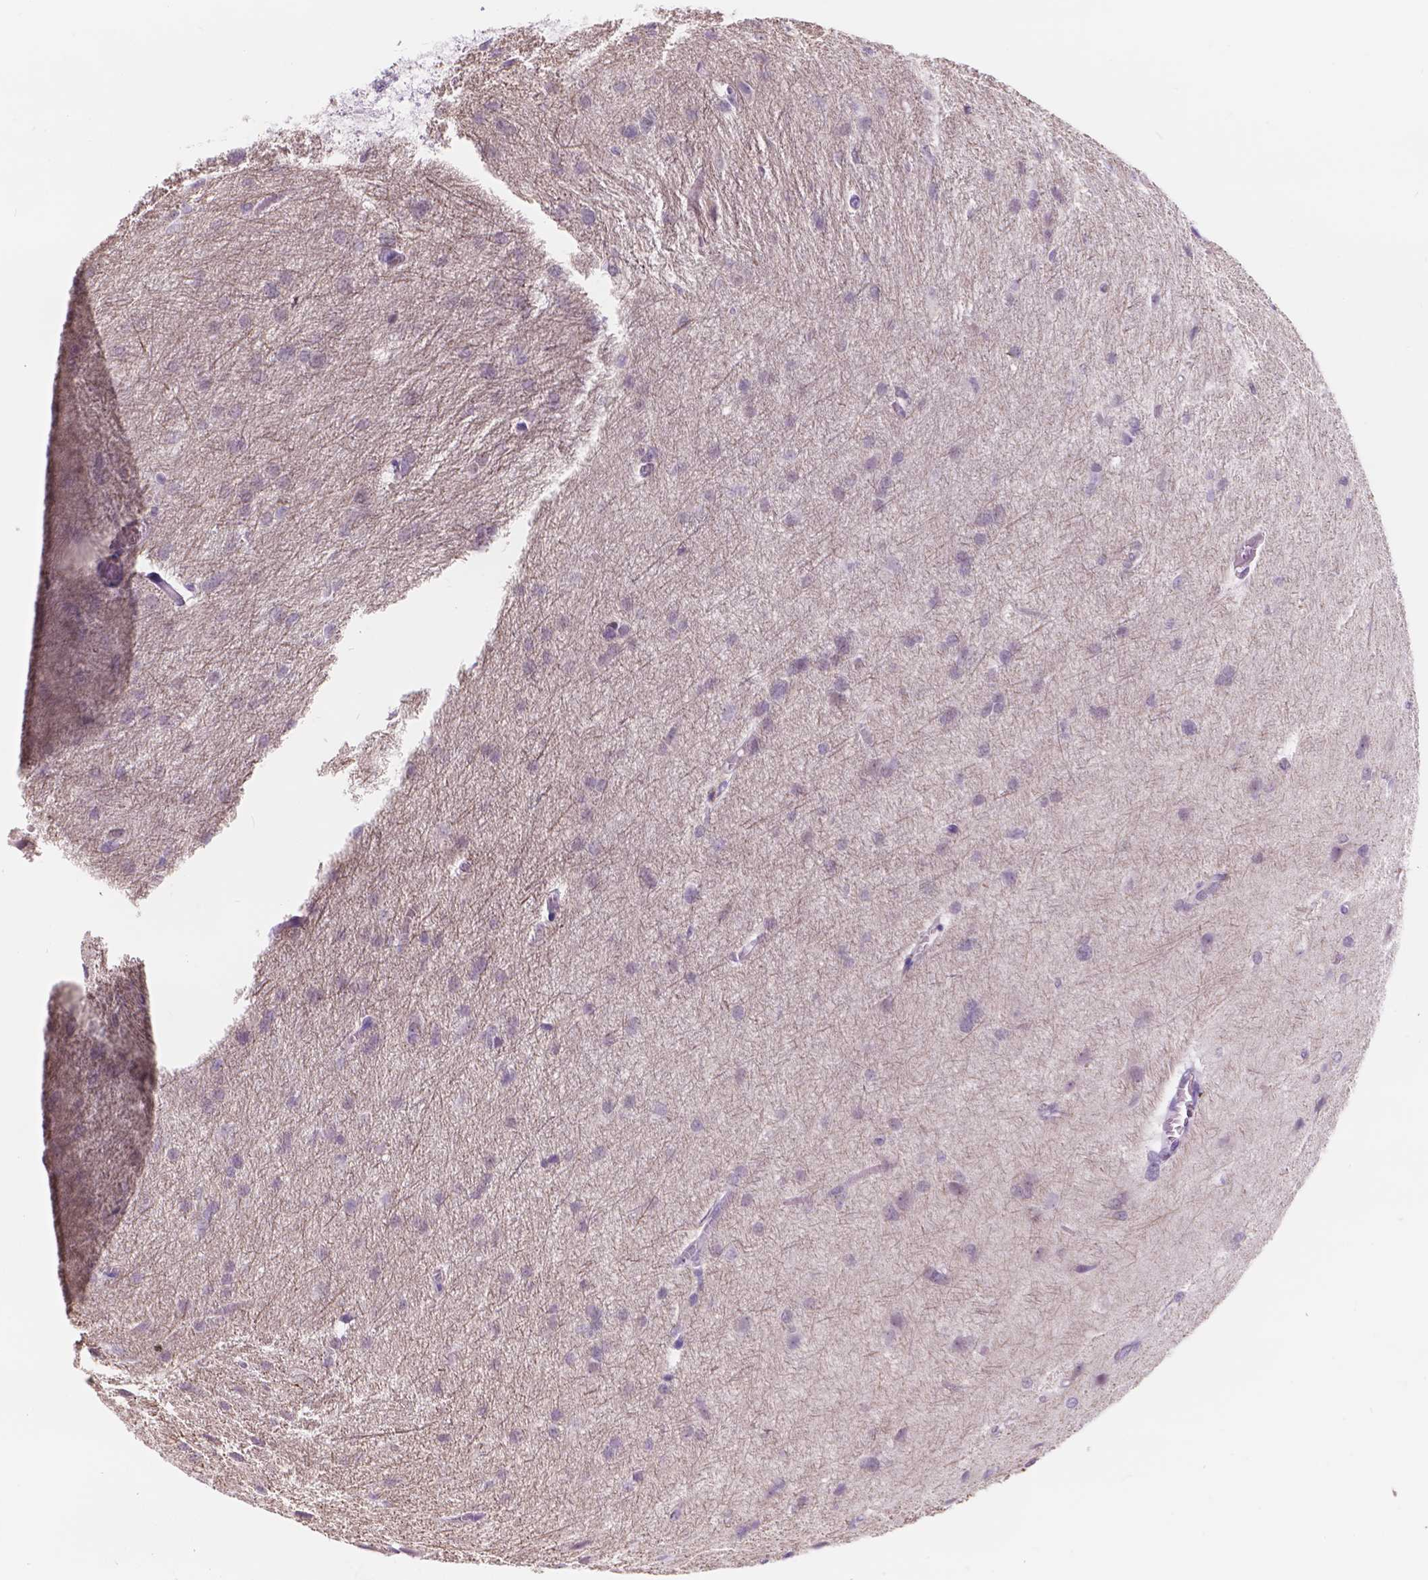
{"staining": {"intensity": "negative", "quantity": "none", "location": "none"}, "tissue": "glioma", "cell_type": "Tumor cells", "image_type": "cancer", "snomed": [{"axis": "morphology", "description": "Glioma, malignant, High grade"}, {"axis": "topography", "description": "Brain"}], "caption": "Immunohistochemical staining of glioma shows no significant positivity in tumor cells.", "gene": "DCC", "patient": {"sex": "male", "age": 68}}